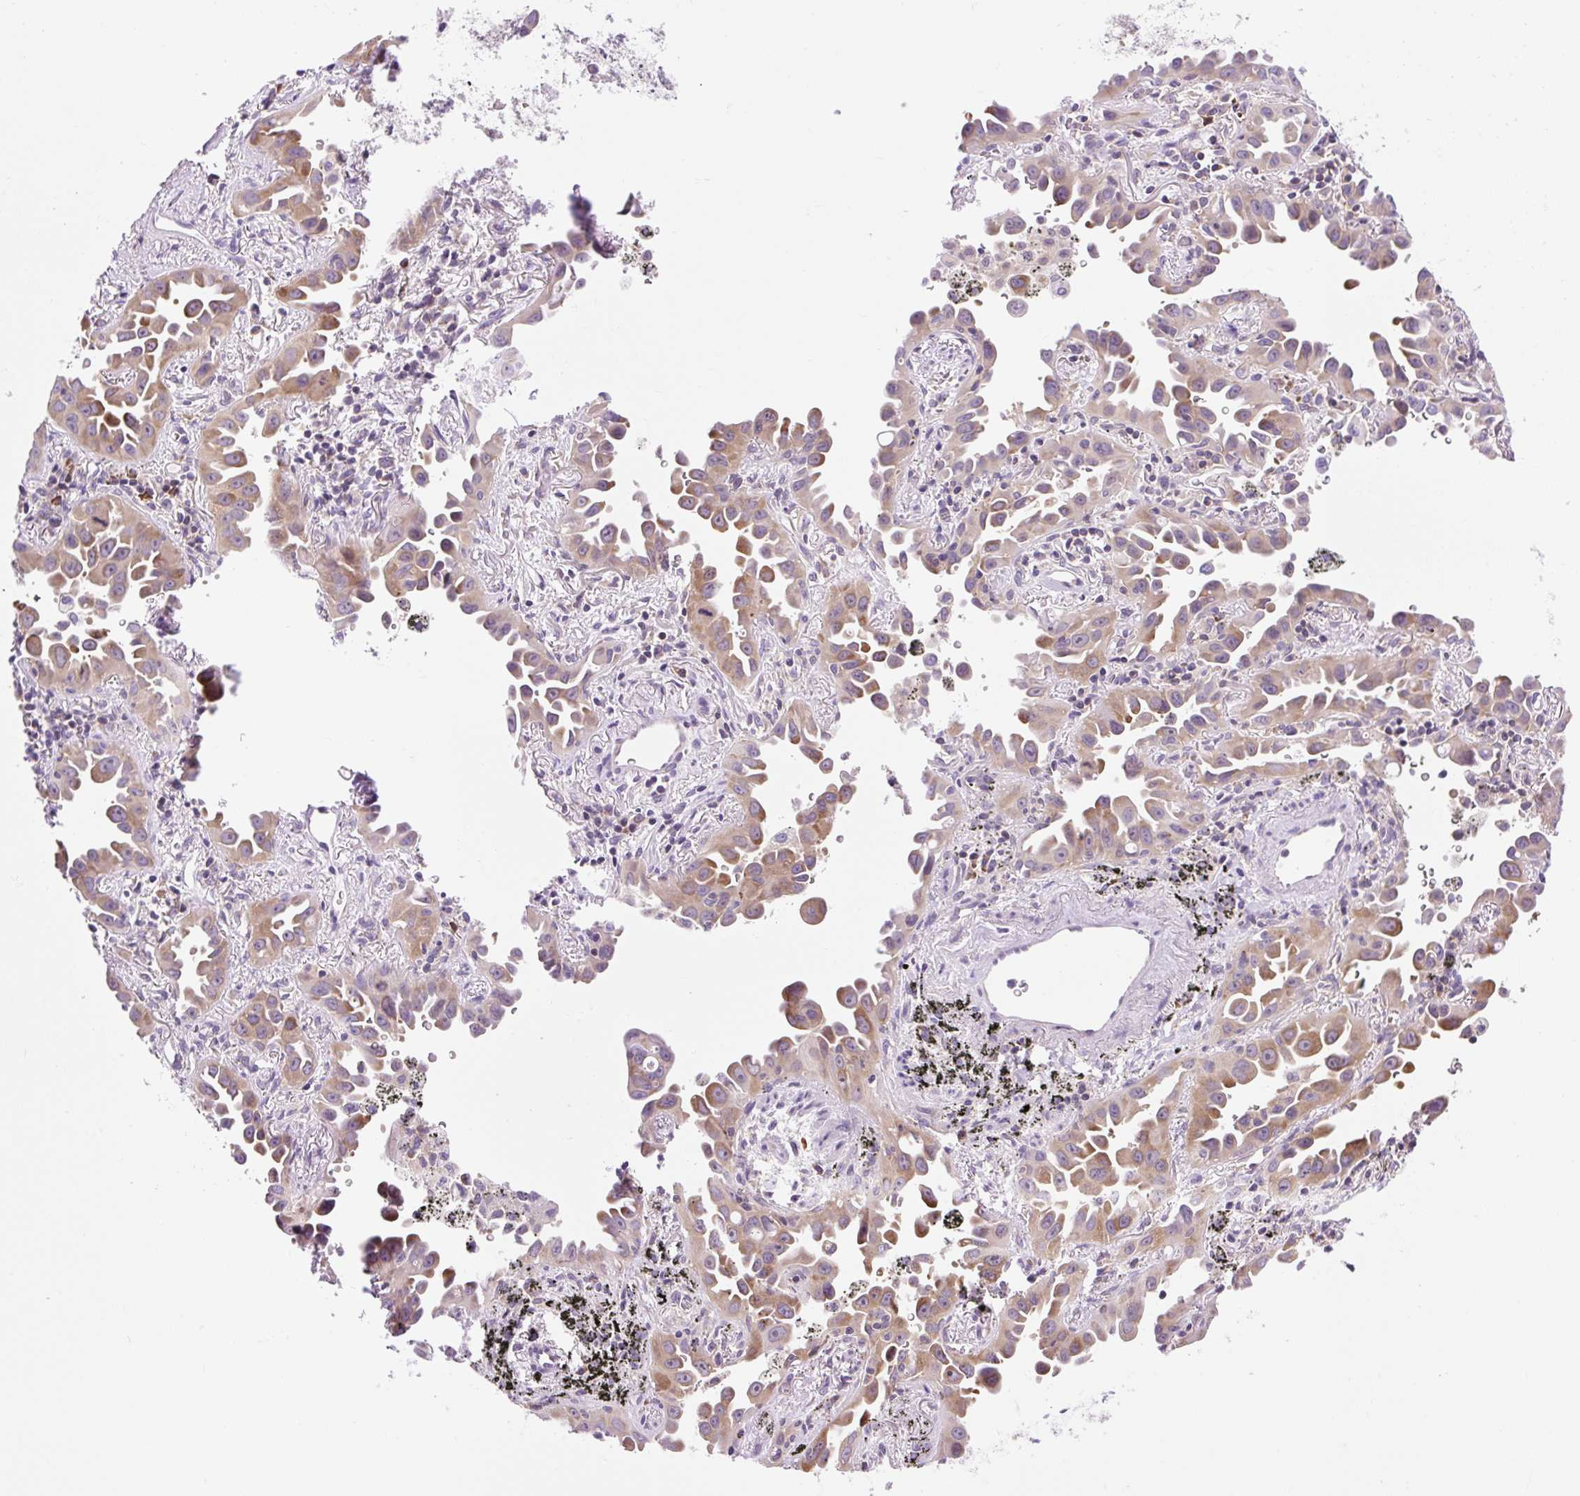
{"staining": {"intensity": "moderate", "quantity": ">75%", "location": "cytoplasmic/membranous"}, "tissue": "lung cancer", "cell_type": "Tumor cells", "image_type": "cancer", "snomed": [{"axis": "morphology", "description": "Adenocarcinoma, NOS"}, {"axis": "topography", "description": "Lung"}], "caption": "Lung cancer stained with DAB immunohistochemistry reveals medium levels of moderate cytoplasmic/membranous positivity in about >75% of tumor cells.", "gene": "GPR45", "patient": {"sex": "male", "age": 68}}